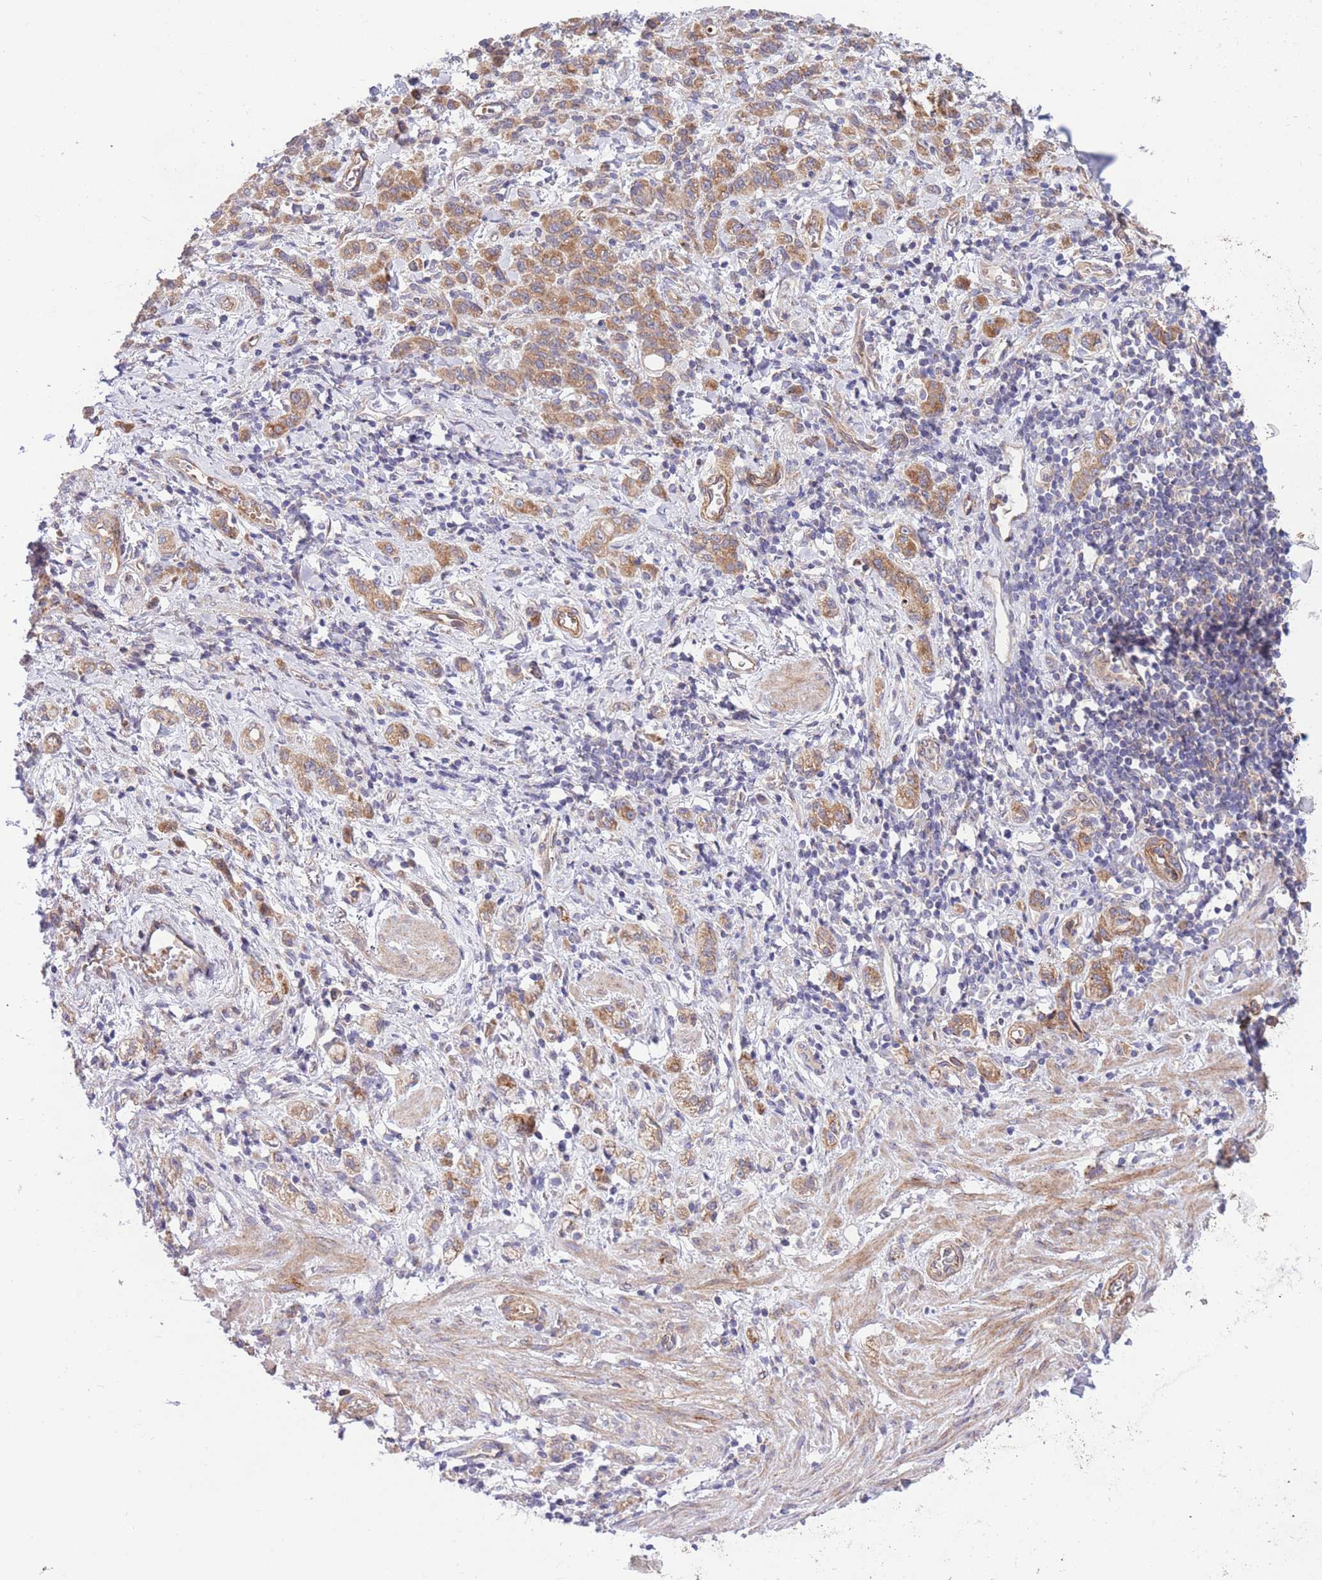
{"staining": {"intensity": "moderate", "quantity": ">75%", "location": "cytoplasmic/membranous"}, "tissue": "stomach cancer", "cell_type": "Tumor cells", "image_type": "cancer", "snomed": [{"axis": "morphology", "description": "Adenocarcinoma, NOS"}, {"axis": "topography", "description": "Stomach"}], "caption": "A histopathology image of stomach adenocarcinoma stained for a protein shows moderate cytoplasmic/membranous brown staining in tumor cells.", "gene": "CHAC1", "patient": {"sex": "male", "age": 77}}